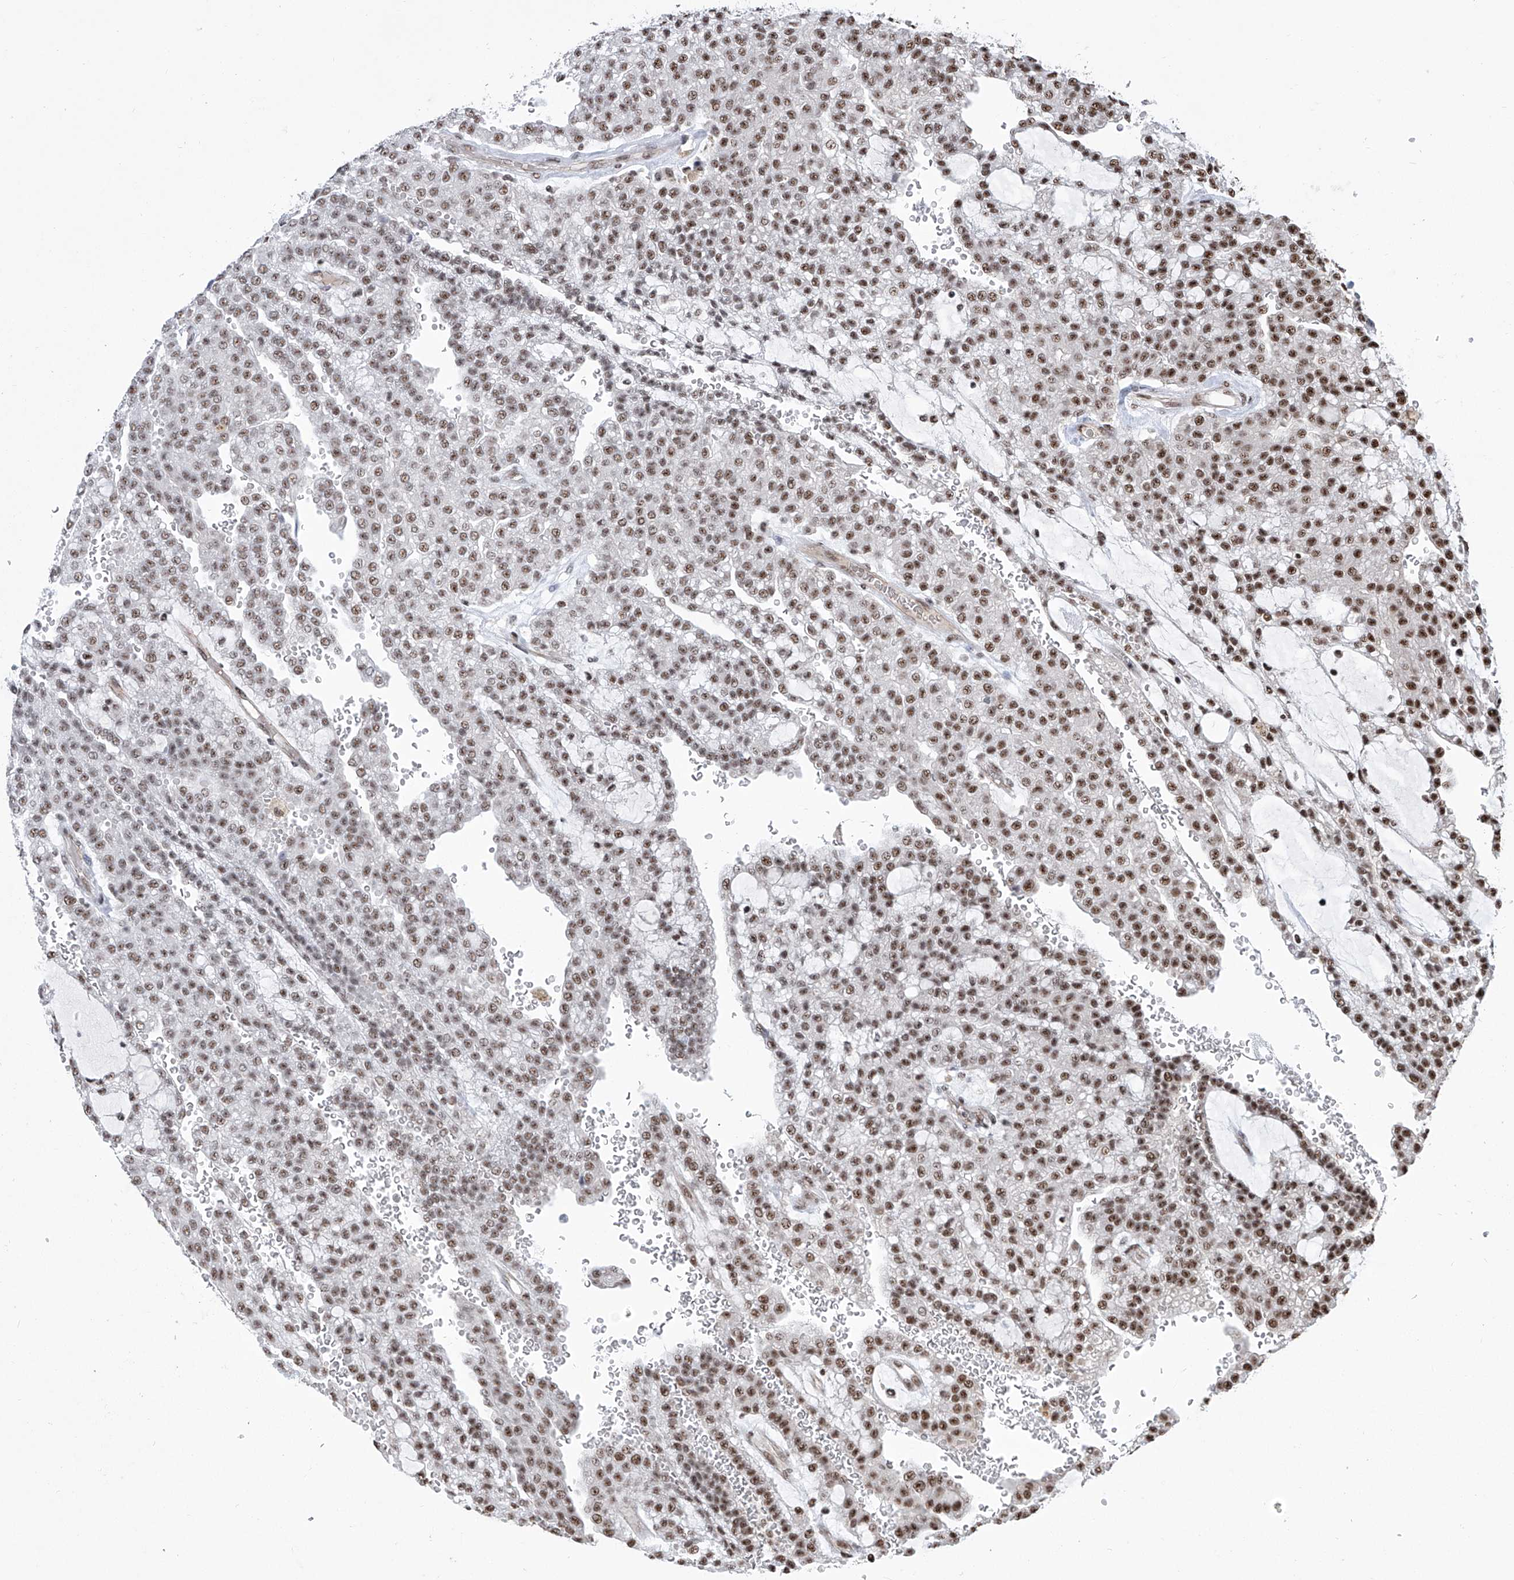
{"staining": {"intensity": "moderate", "quantity": ">75%", "location": "nuclear"}, "tissue": "renal cancer", "cell_type": "Tumor cells", "image_type": "cancer", "snomed": [{"axis": "morphology", "description": "Adenocarcinoma, NOS"}, {"axis": "topography", "description": "Kidney"}], "caption": "Immunohistochemical staining of human renal adenocarcinoma displays medium levels of moderate nuclear protein expression in approximately >75% of tumor cells.", "gene": "FBXL4", "patient": {"sex": "male", "age": 63}}